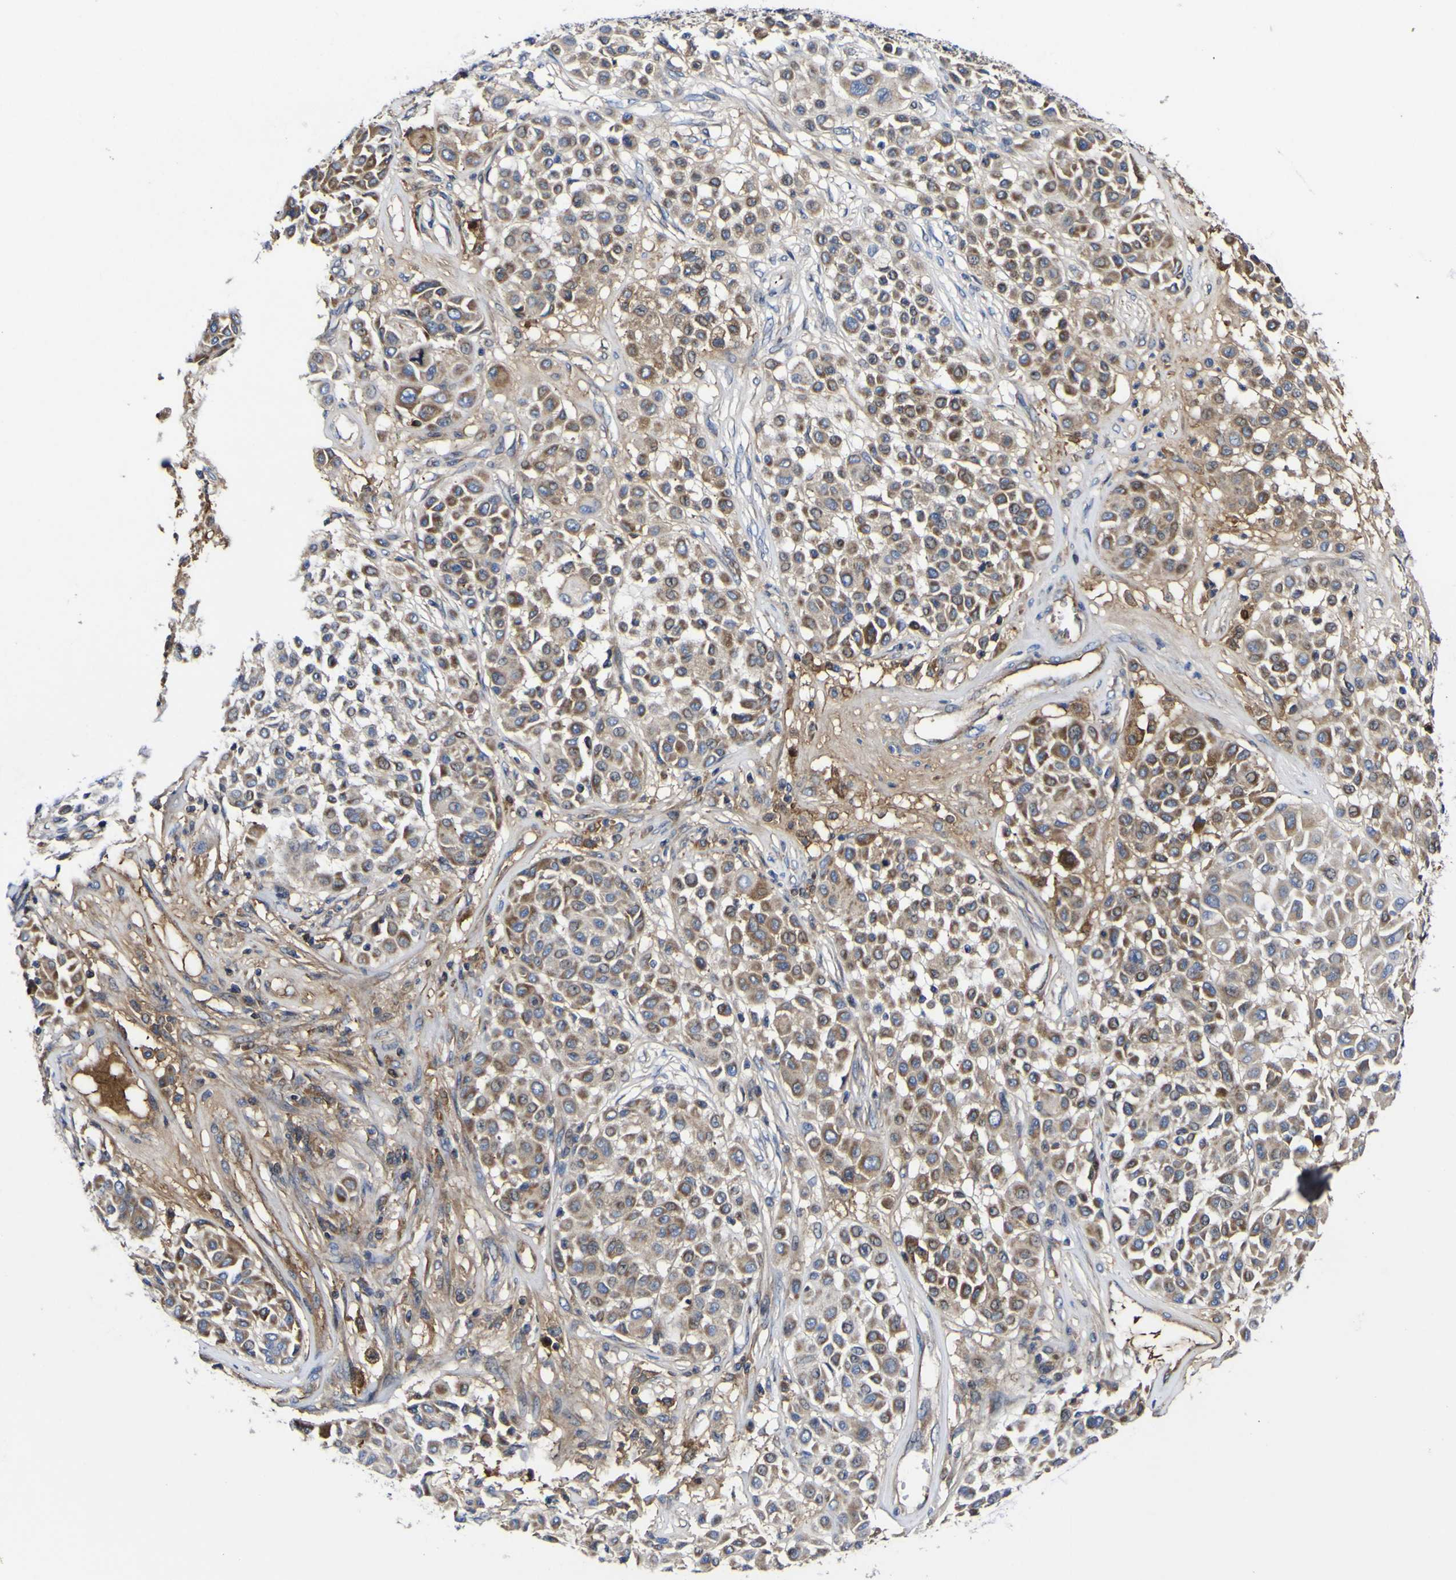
{"staining": {"intensity": "moderate", "quantity": ">75%", "location": "cytoplasmic/membranous"}, "tissue": "melanoma", "cell_type": "Tumor cells", "image_type": "cancer", "snomed": [{"axis": "morphology", "description": "Malignant melanoma, Metastatic site"}, {"axis": "topography", "description": "Soft tissue"}], "caption": "Immunohistochemical staining of human melanoma exhibits medium levels of moderate cytoplasmic/membranous protein expression in about >75% of tumor cells. (Brightfield microscopy of DAB IHC at high magnification).", "gene": "CCDC90B", "patient": {"sex": "male", "age": 41}}